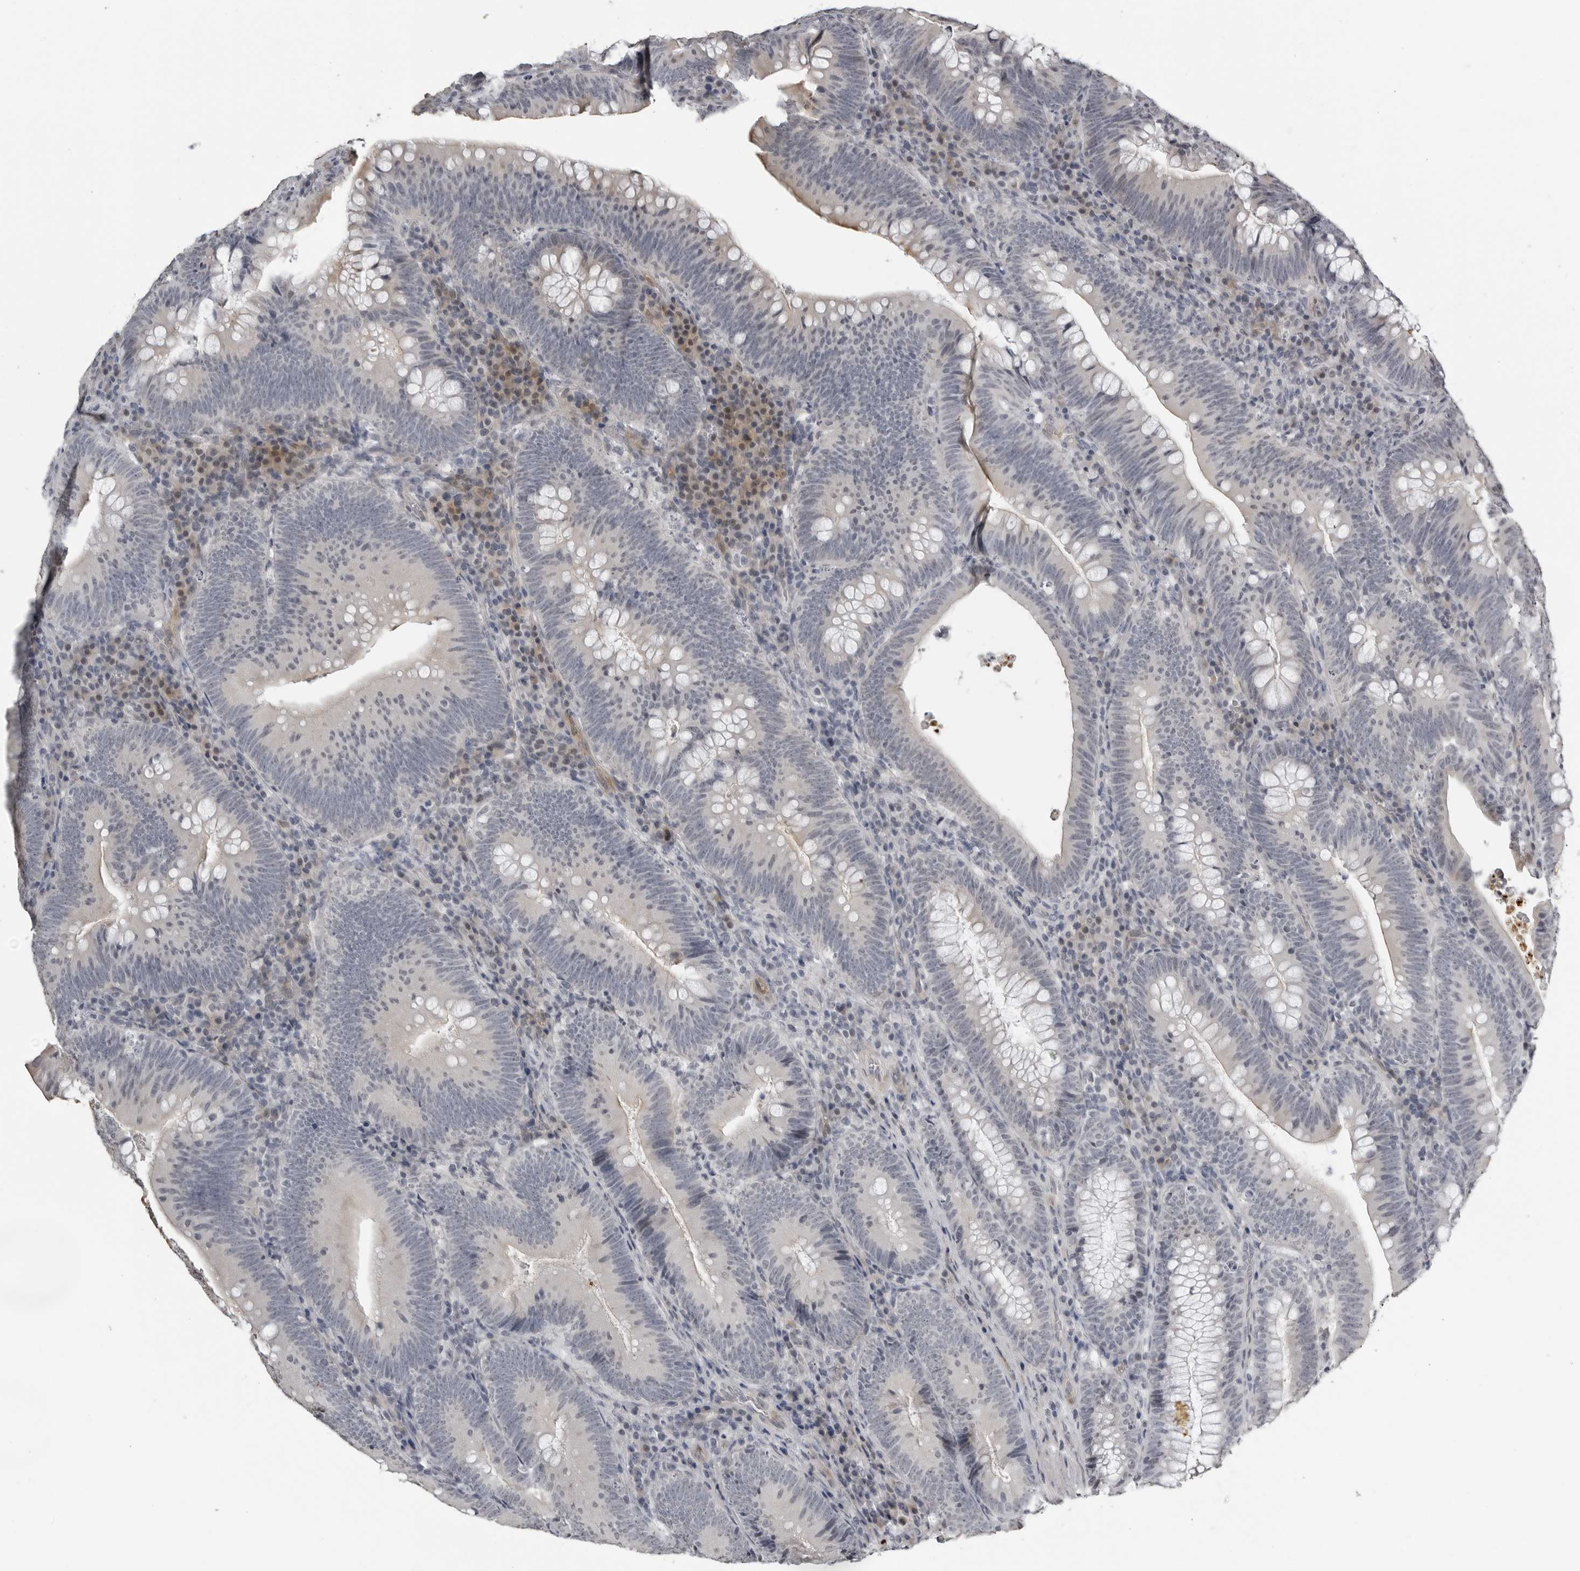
{"staining": {"intensity": "negative", "quantity": "none", "location": "none"}, "tissue": "colorectal cancer", "cell_type": "Tumor cells", "image_type": "cancer", "snomed": [{"axis": "morphology", "description": "Normal tissue, NOS"}, {"axis": "topography", "description": "Colon"}], "caption": "High power microscopy image of an immunohistochemistry (IHC) image of colorectal cancer, revealing no significant staining in tumor cells.", "gene": "PRRX2", "patient": {"sex": "female", "age": 82}}